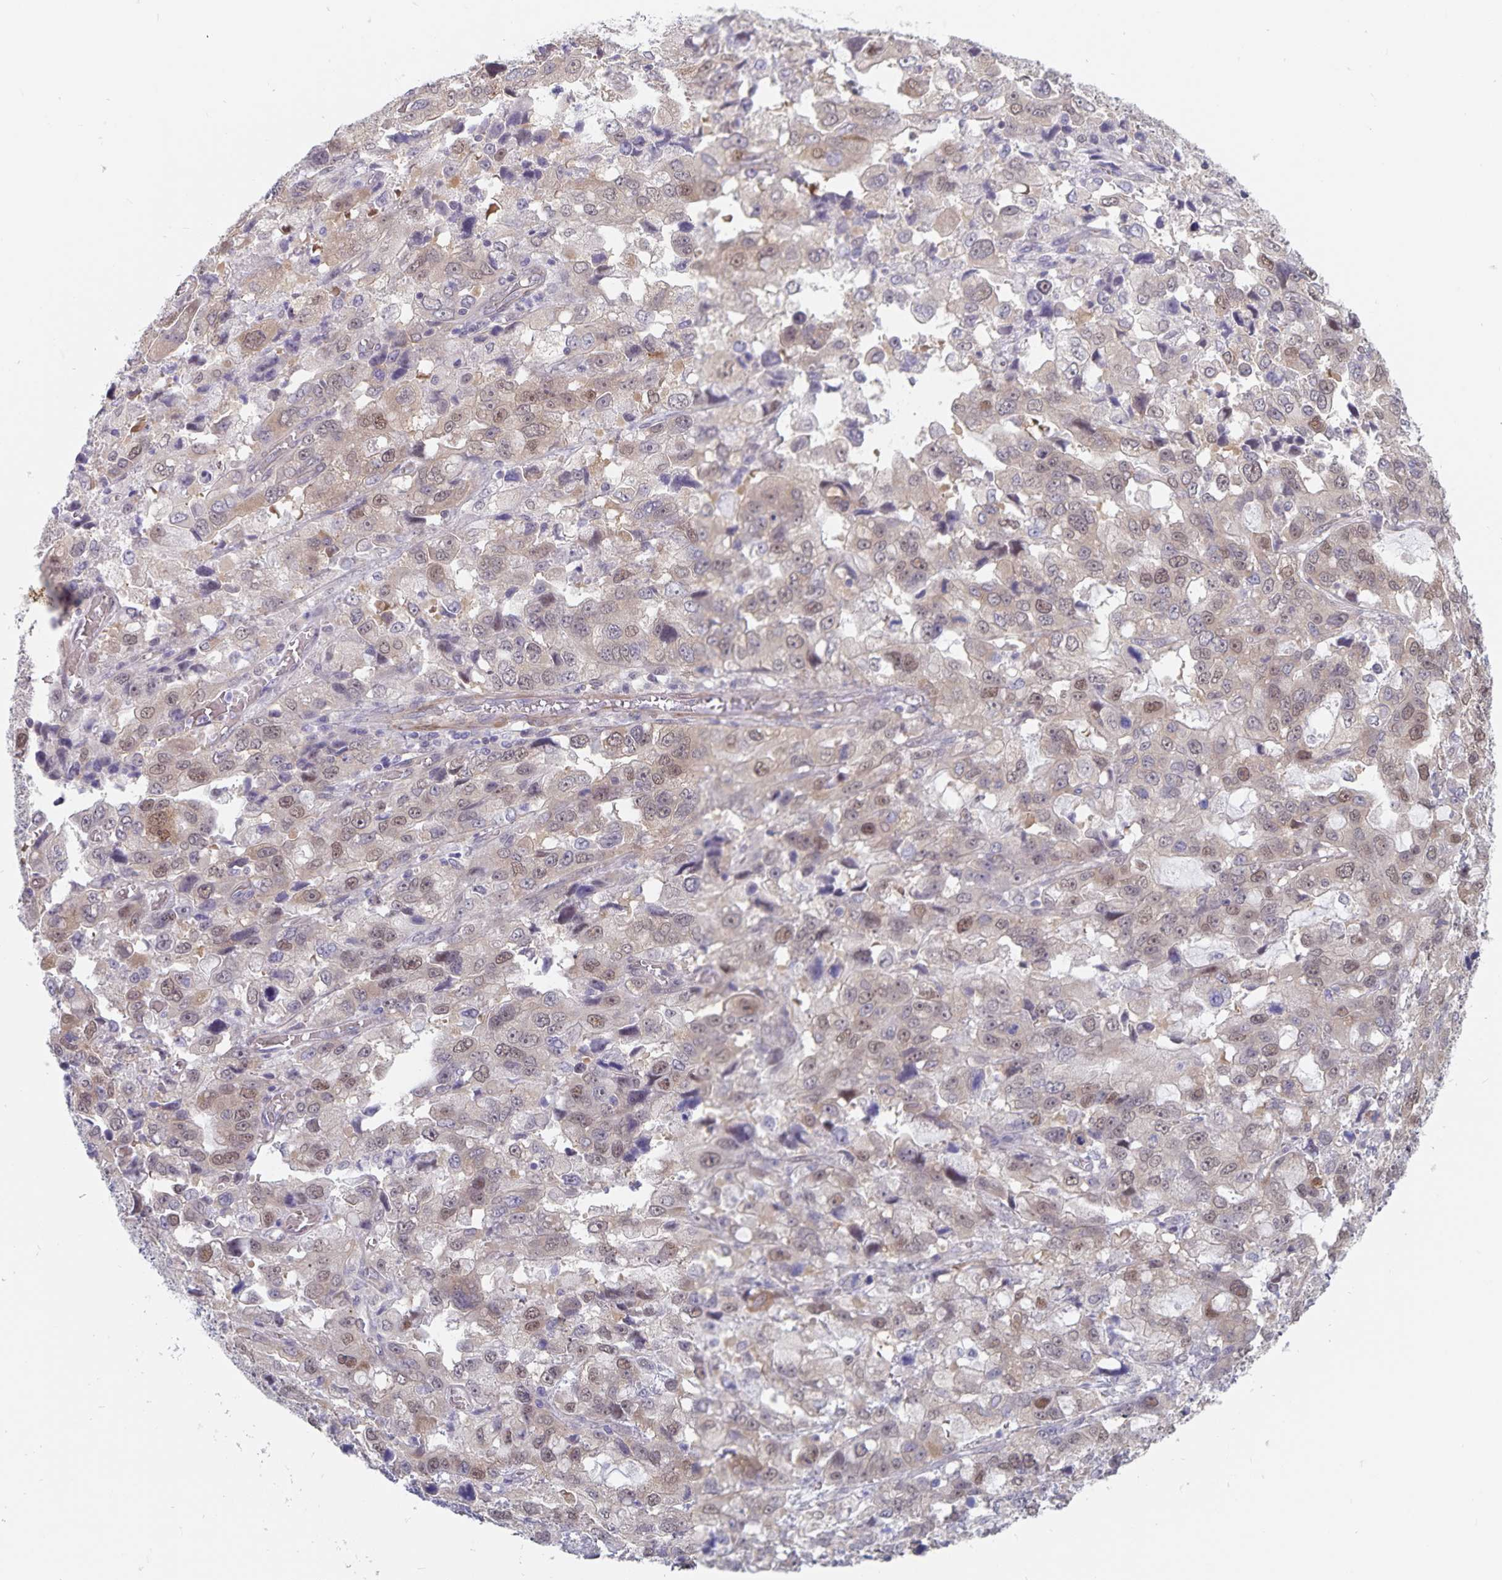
{"staining": {"intensity": "weak", "quantity": "25%-75%", "location": "cytoplasmic/membranous,nuclear"}, "tissue": "stomach cancer", "cell_type": "Tumor cells", "image_type": "cancer", "snomed": [{"axis": "morphology", "description": "Adenocarcinoma, NOS"}, {"axis": "topography", "description": "Stomach, upper"}], "caption": "Protein expression analysis of stomach cancer (adenocarcinoma) displays weak cytoplasmic/membranous and nuclear expression in approximately 25%-75% of tumor cells. Using DAB (brown) and hematoxylin (blue) stains, captured at high magnification using brightfield microscopy.", "gene": "BAG6", "patient": {"sex": "female", "age": 81}}